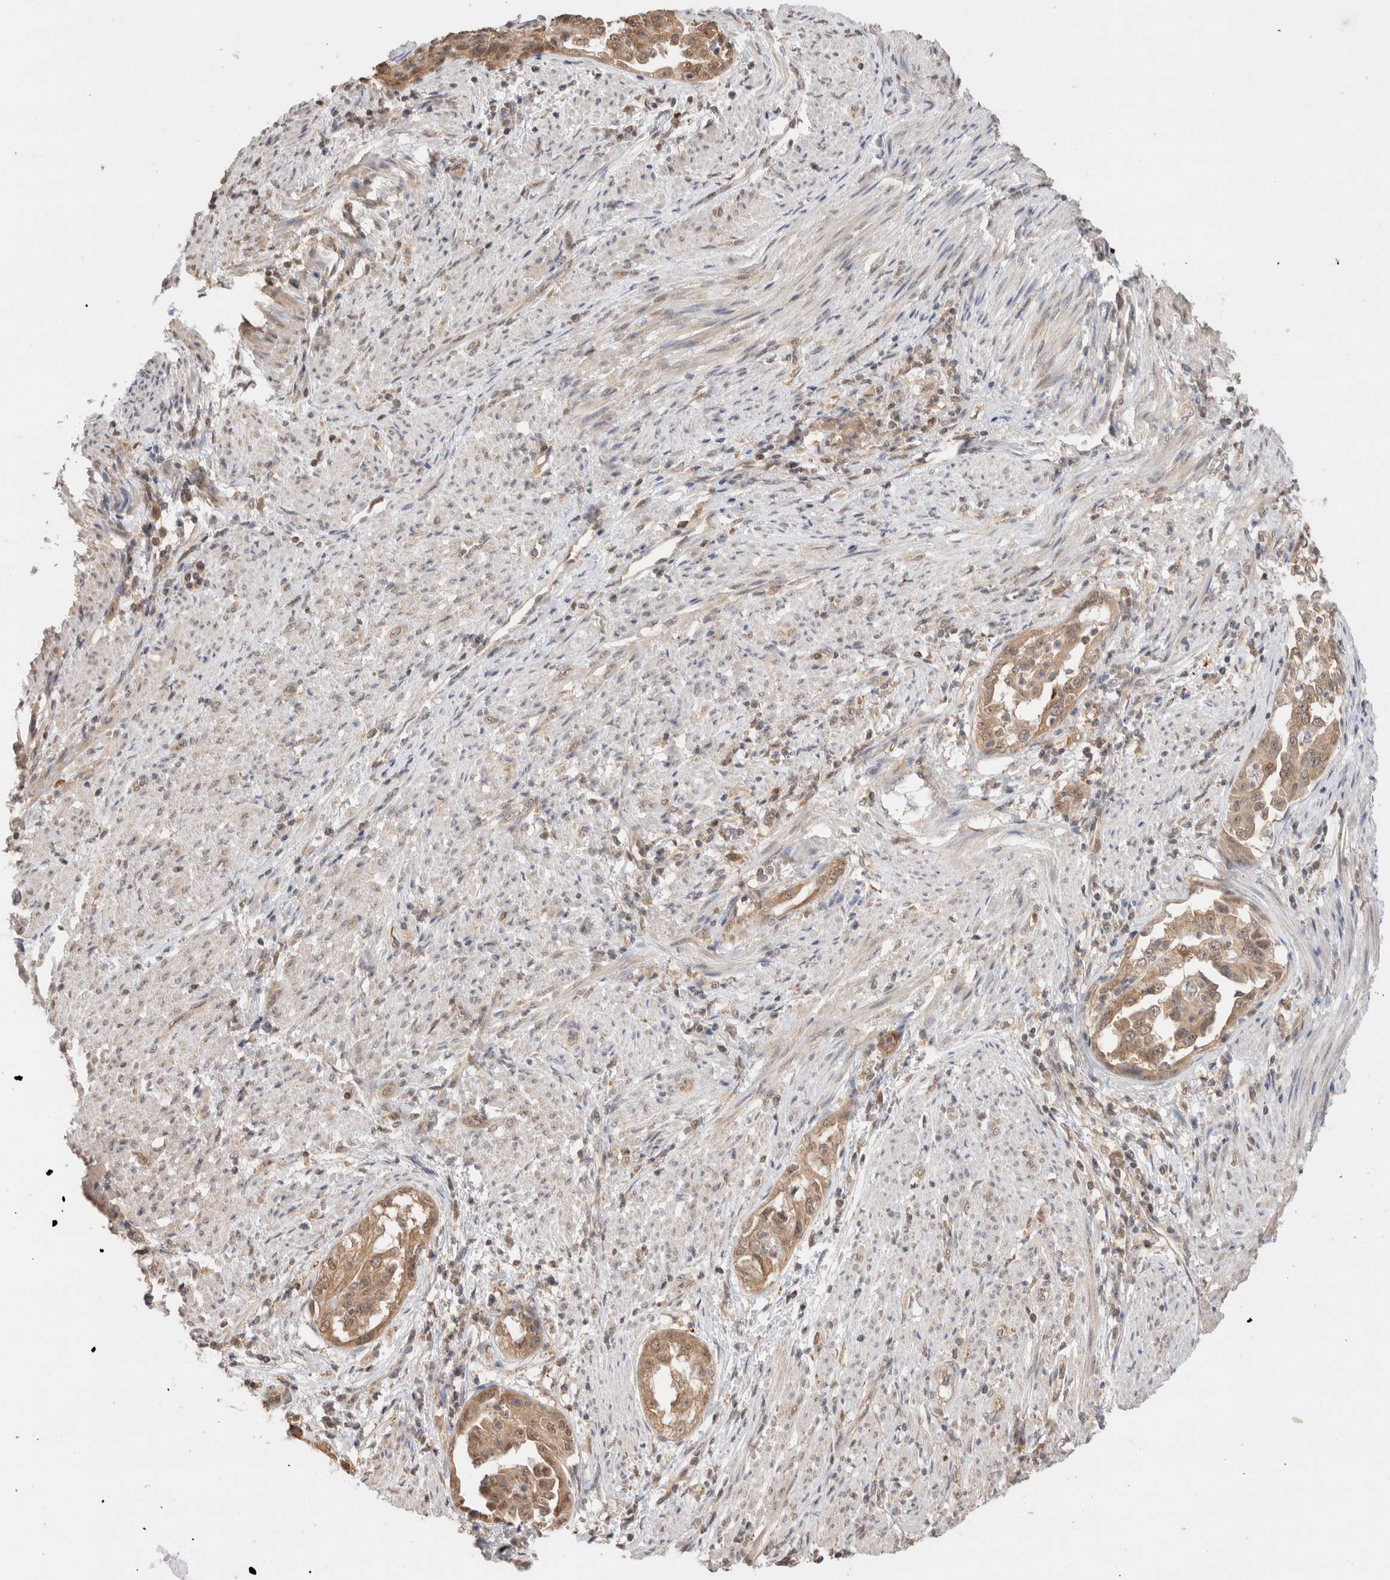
{"staining": {"intensity": "weak", "quantity": ">75%", "location": "cytoplasmic/membranous,nuclear"}, "tissue": "endometrial cancer", "cell_type": "Tumor cells", "image_type": "cancer", "snomed": [{"axis": "morphology", "description": "Adenocarcinoma, NOS"}, {"axis": "topography", "description": "Endometrium"}], "caption": "The histopathology image reveals staining of adenocarcinoma (endometrial), revealing weak cytoplasmic/membranous and nuclear protein positivity (brown color) within tumor cells.", "gene": "CA13", "patient": {"sex": "female", "age": 85}}